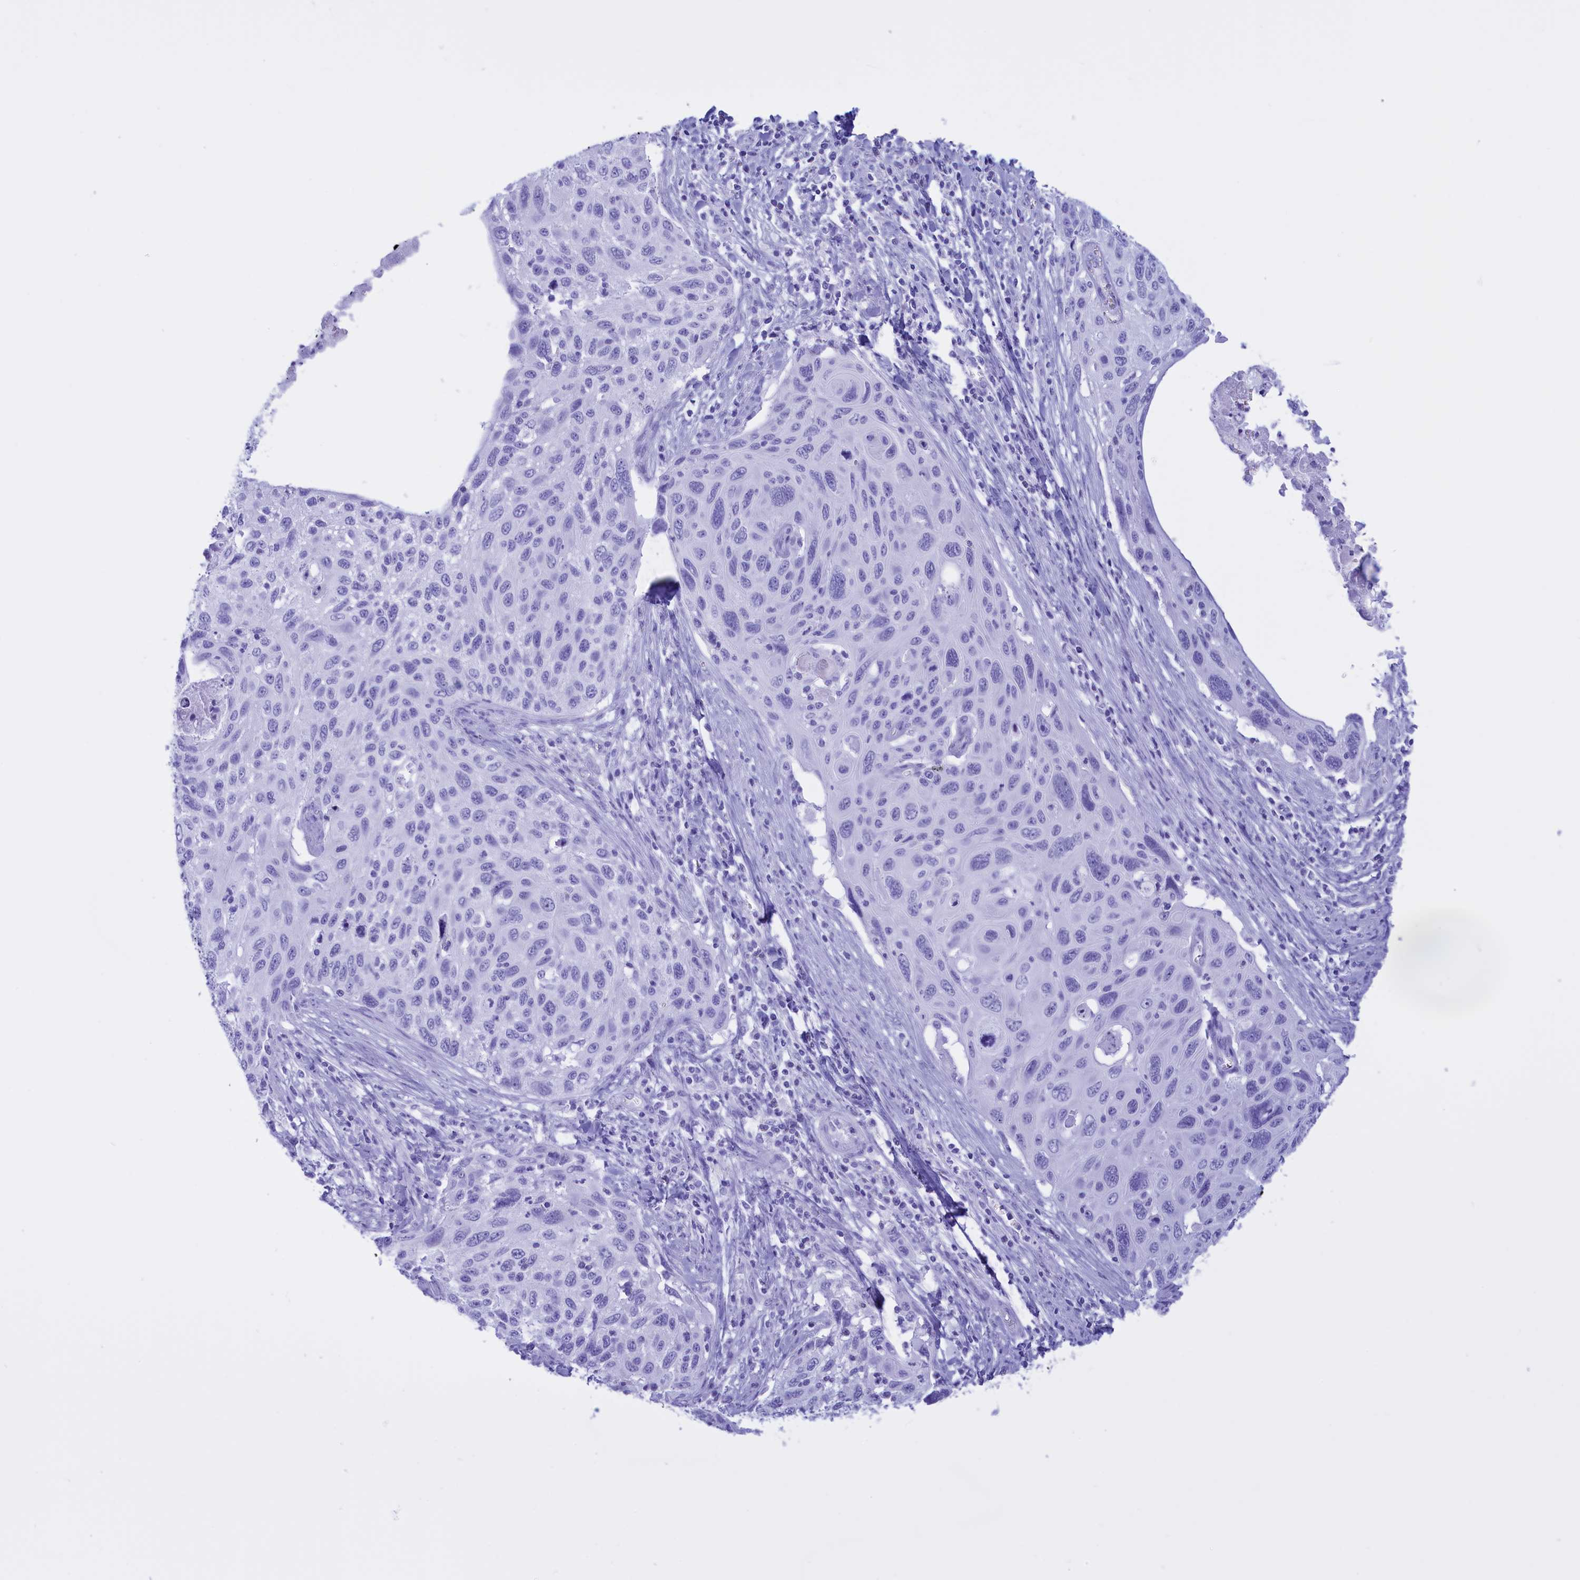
{"staining": {"intensity": "negative", "quantity": "none", "location": "none"}, "tissue": "cervical cancer", "cell_type": "Tumor cells", "image_type": "cancer", "snomed": [{"axis": "morphology", "description": "Squamous cell carcinoma, NOS"}, {"axis": "topography", "description": "Cervix"}], "caption": "This is an immunohistochemistry (IHC) image of cervical squamous cell carcinoma. There is no positivity in tumor cells.", "gene": "BRI3", "patient": {"sex": "female", "age": 70}}